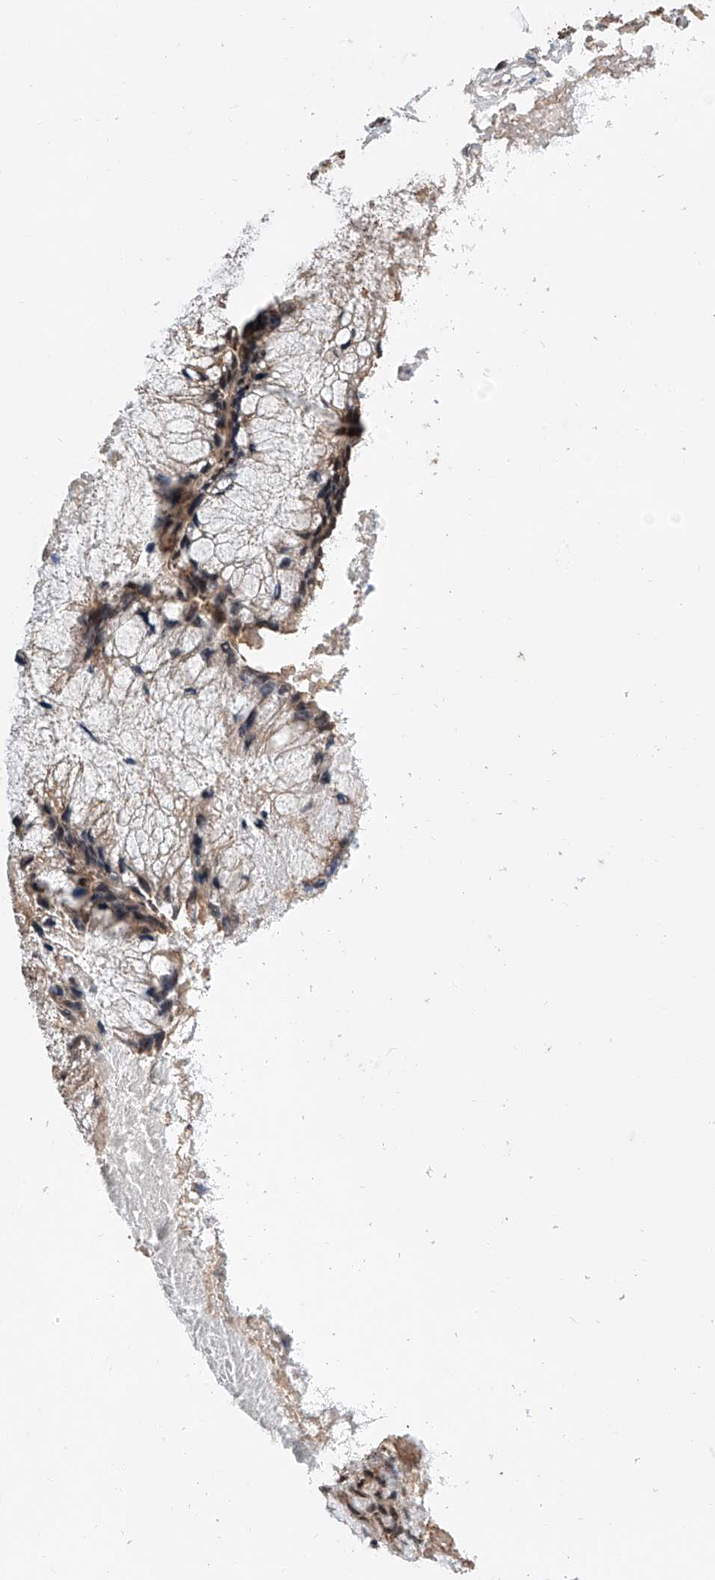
{"staining": {"intensity": "moderate", "quantity": ">75%", "location": "cytoplasmic/membranous"}, "tissue": "ovarian cancer", "cell_type": "Tumor cells", "image_type": "cancer", "snomed": [{"axis": "morphology", "description": "Cystadenocarcinoma, mucinous, NOS"}, {"axis": "topography", "description": "Ovary"}], "caption": "Moderate cytoplasmic/membranous positivity for a protein is seen in about >75% of tumor cells of mucinous cystadenocarcinoma (ovarian) using IHC.", "gene": "ZNF445", "patient": {"sex": "female", "age": 37}}